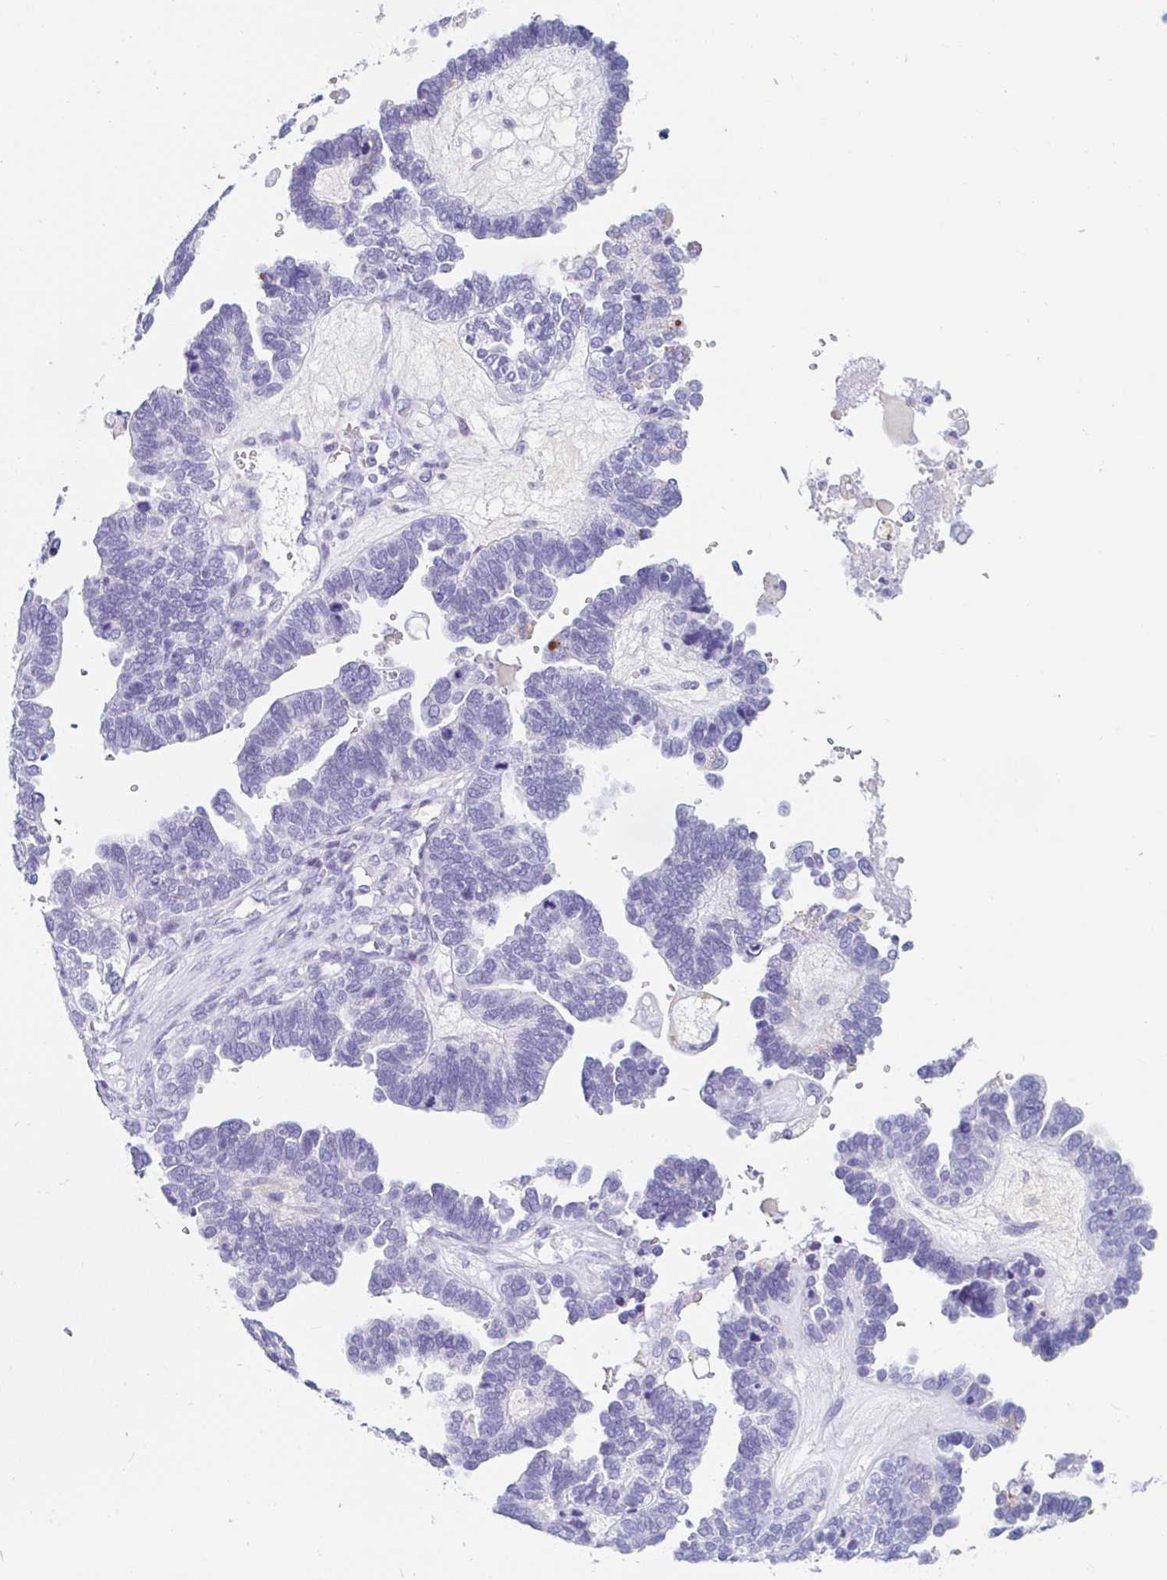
{"staining": {"intensity": "negative", "quantity": "none", "location": "none"}, "tissue": "ovarian cancer", "cell_type": "Tumor cells", "image_type": "cancer", "snomed": [{"axis": "morphology", "description": "Cystadenocarcinoma, serous, NOS"}, {"axis": "topography", "description": "Ovary"}], "caption": "Protein analysis of serous cystadenocarcinoma (ovarian) demonstrates no significant expression in tumor cells. (DAB immunohistochemistry (IHC) visualized using brightfield microscopy, high magnification).", "gene": "TEX44", "patient": {"sex": "female", "age": 51}}